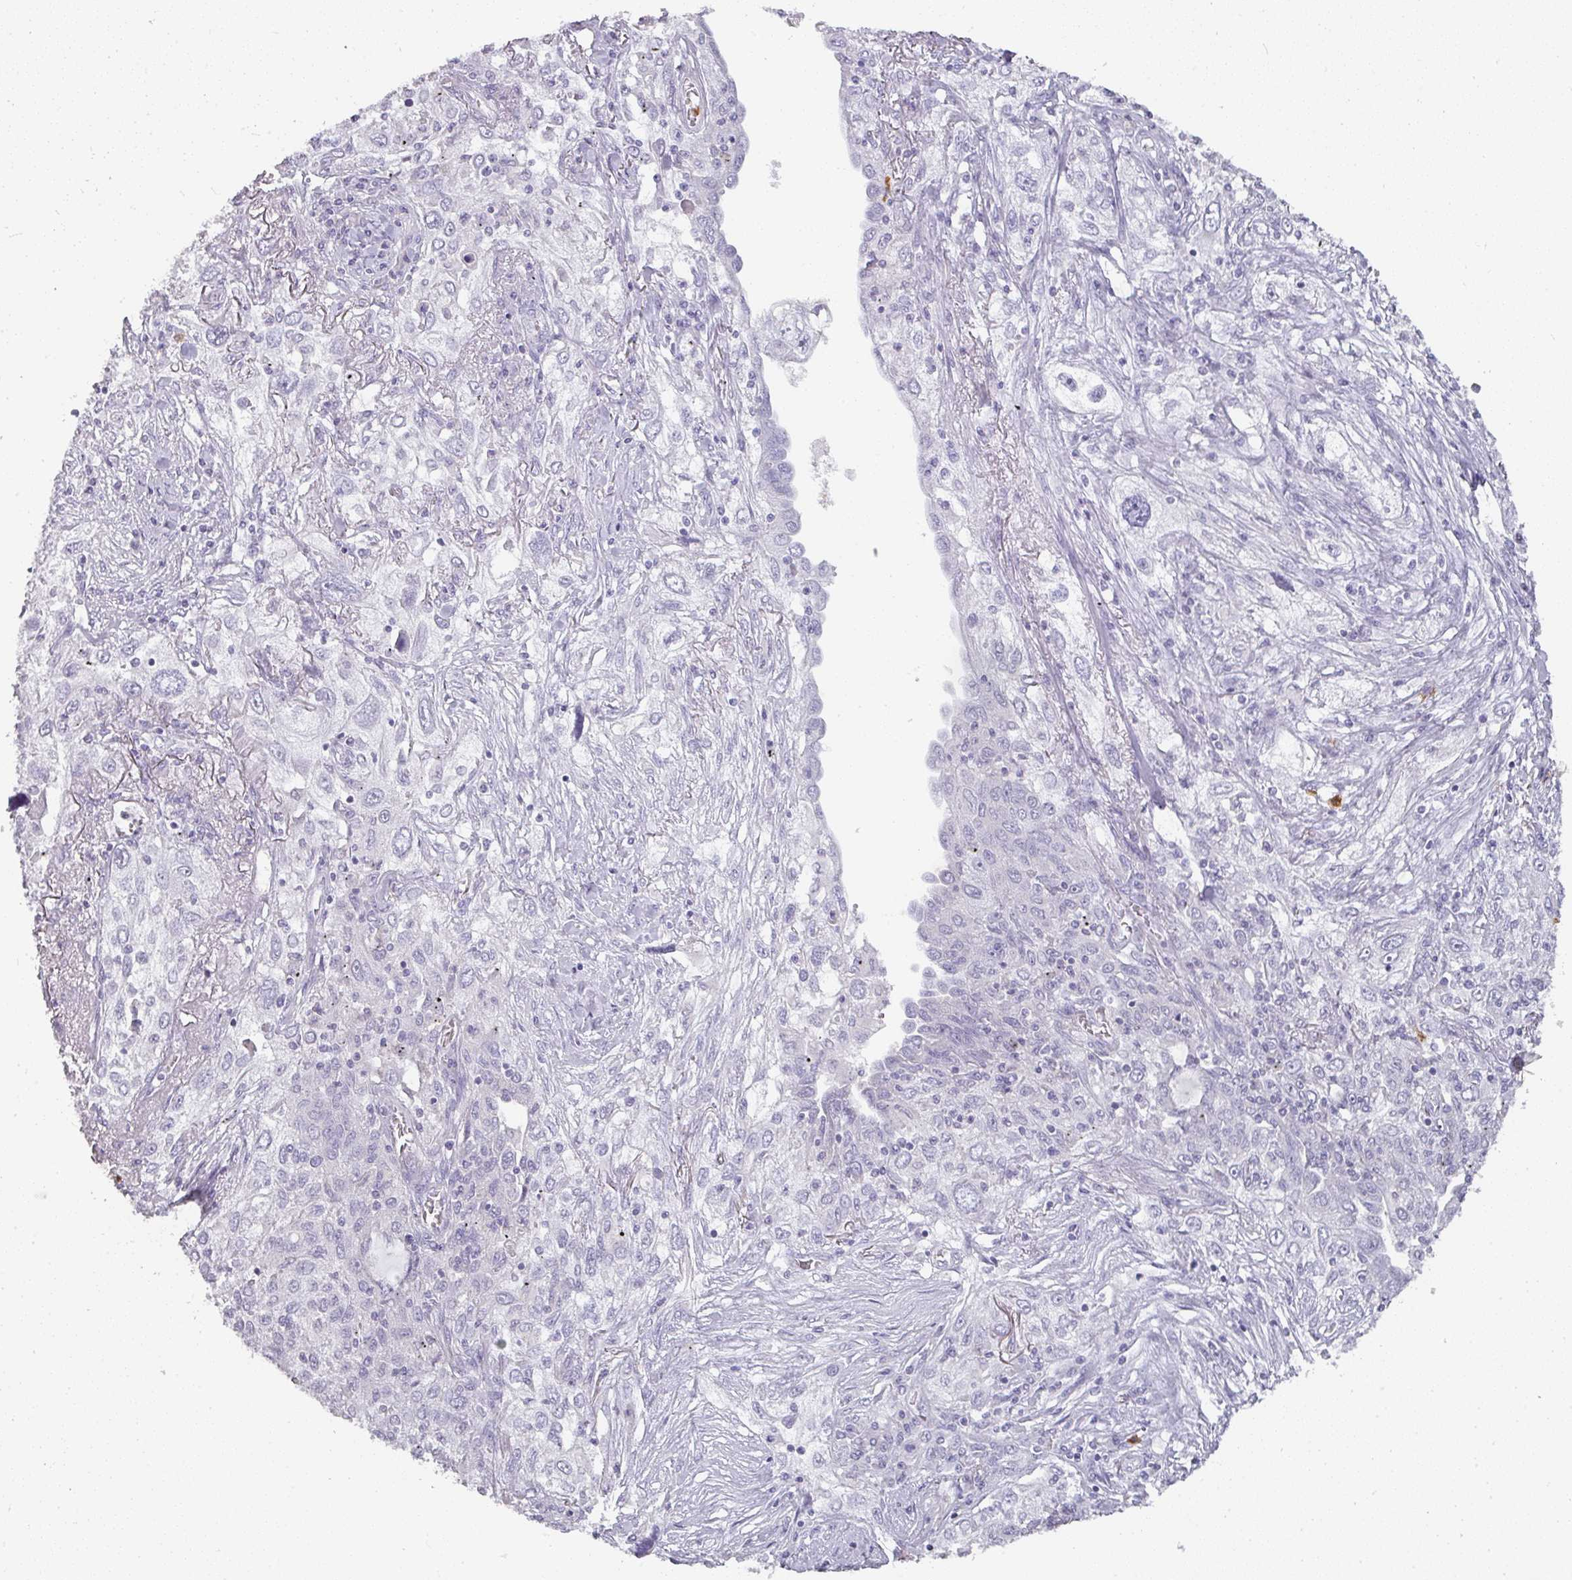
{"staining": {"intensity": "negative", "quantity": "none", "location": "none"}, "tissue": "lung cancer", "cell_type": "Tumor cells", "image_type": "cancer", "snomed": [{"axis": "morphology", "description": "Squamous cell carcinoma, NOS"}, {"axis": "topography", "description": "Lung"}], "caption": "The histopathology image exhibits no staining of tumor cells in lung squamous cell carcinoma.", "gene": "CAMP", "patient": {"sex": "female", "age": 69}}